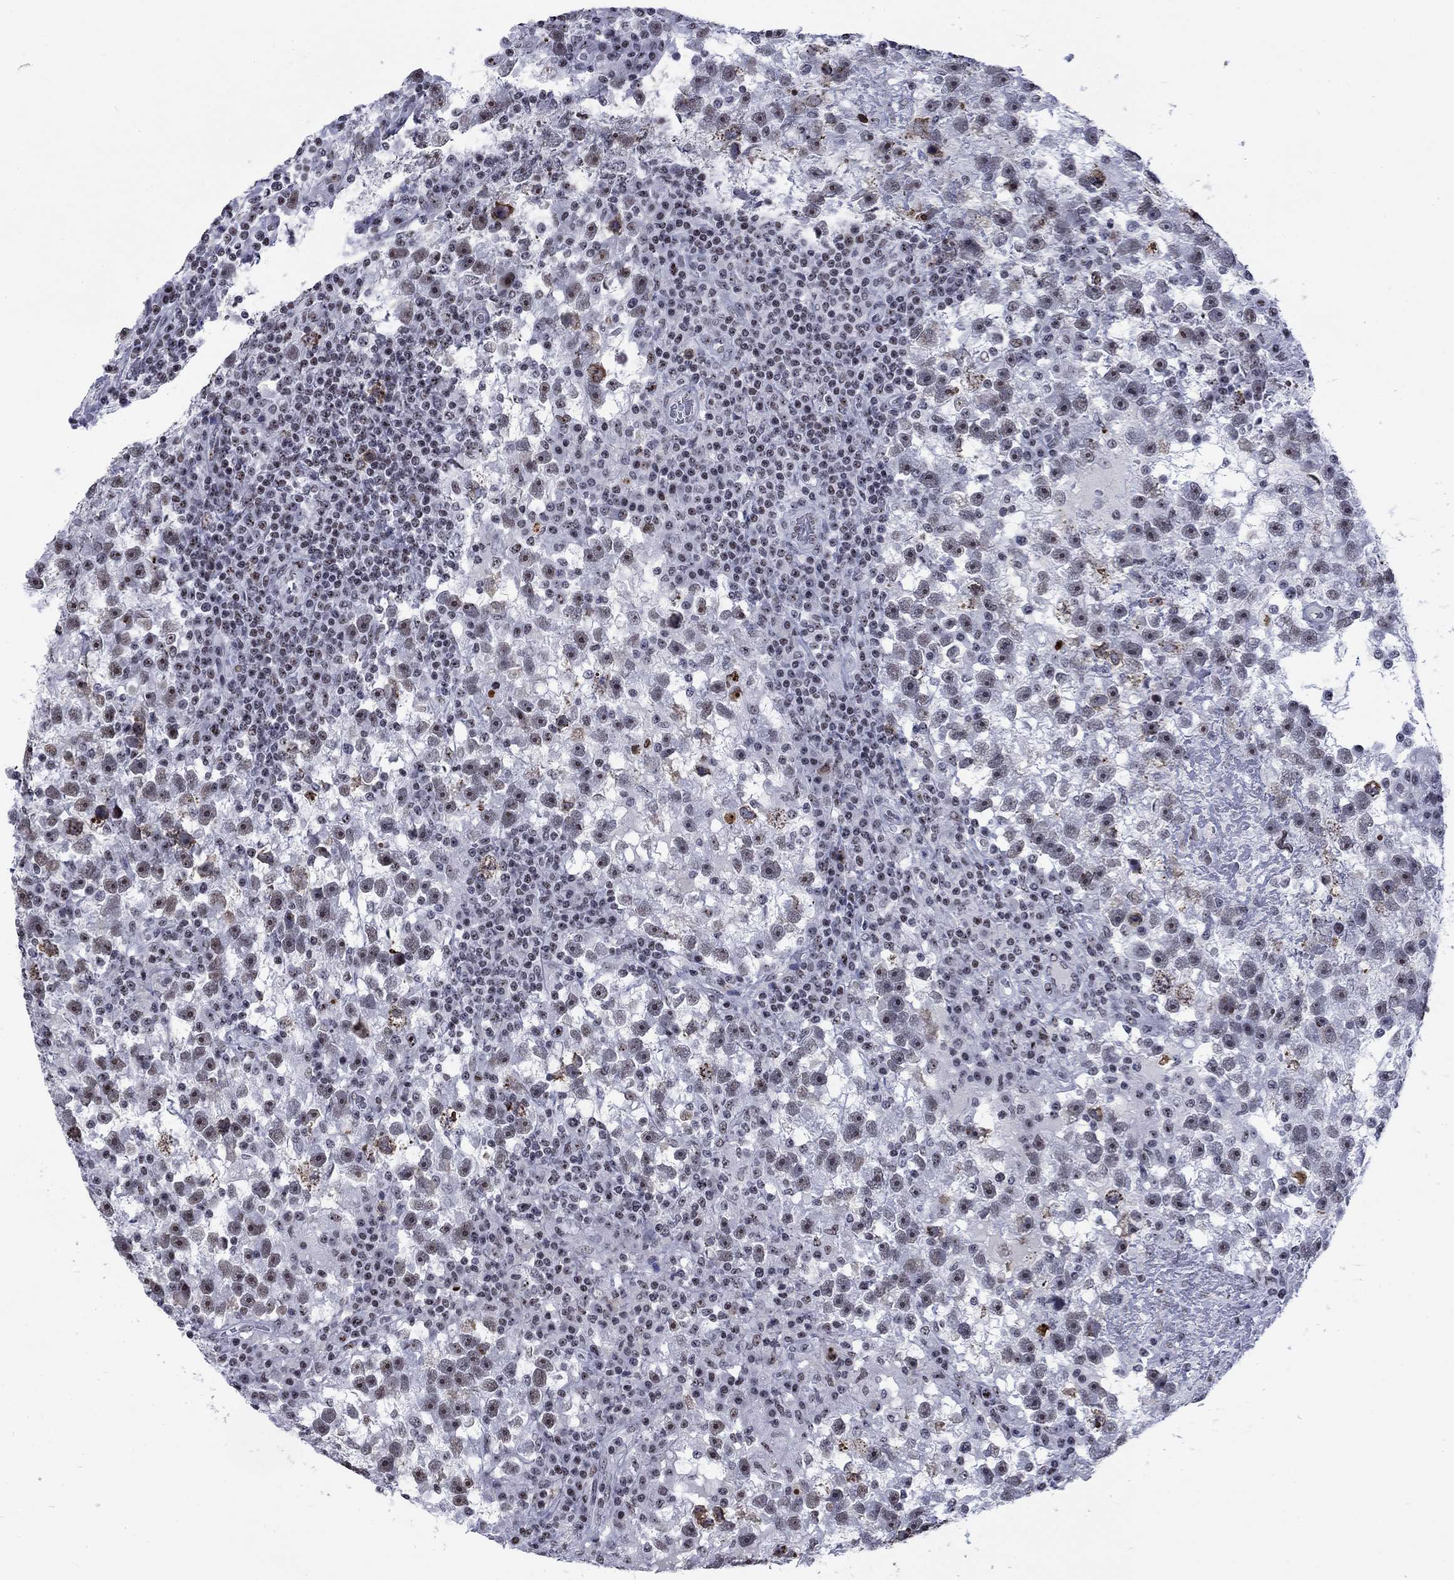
{"staining": {"intensity": "negative", "quantity": "none", "location": "none"}, "tissue": "testis cancer", "cell_type": "Tumor cells", "image_type": "cancer", "snomed": [{"axis": "morphology", "description": "Seminoma, NOS"}, {"axis": "topography", "description": "Testis"}], "caption": "IHC histopathology image of neoplastic tissue: testis cancer stained with DAB shows no significant protein expression in tumor cells.", "gene": "CSRNP3", "patient": {"sex": "male", "age": 47}}